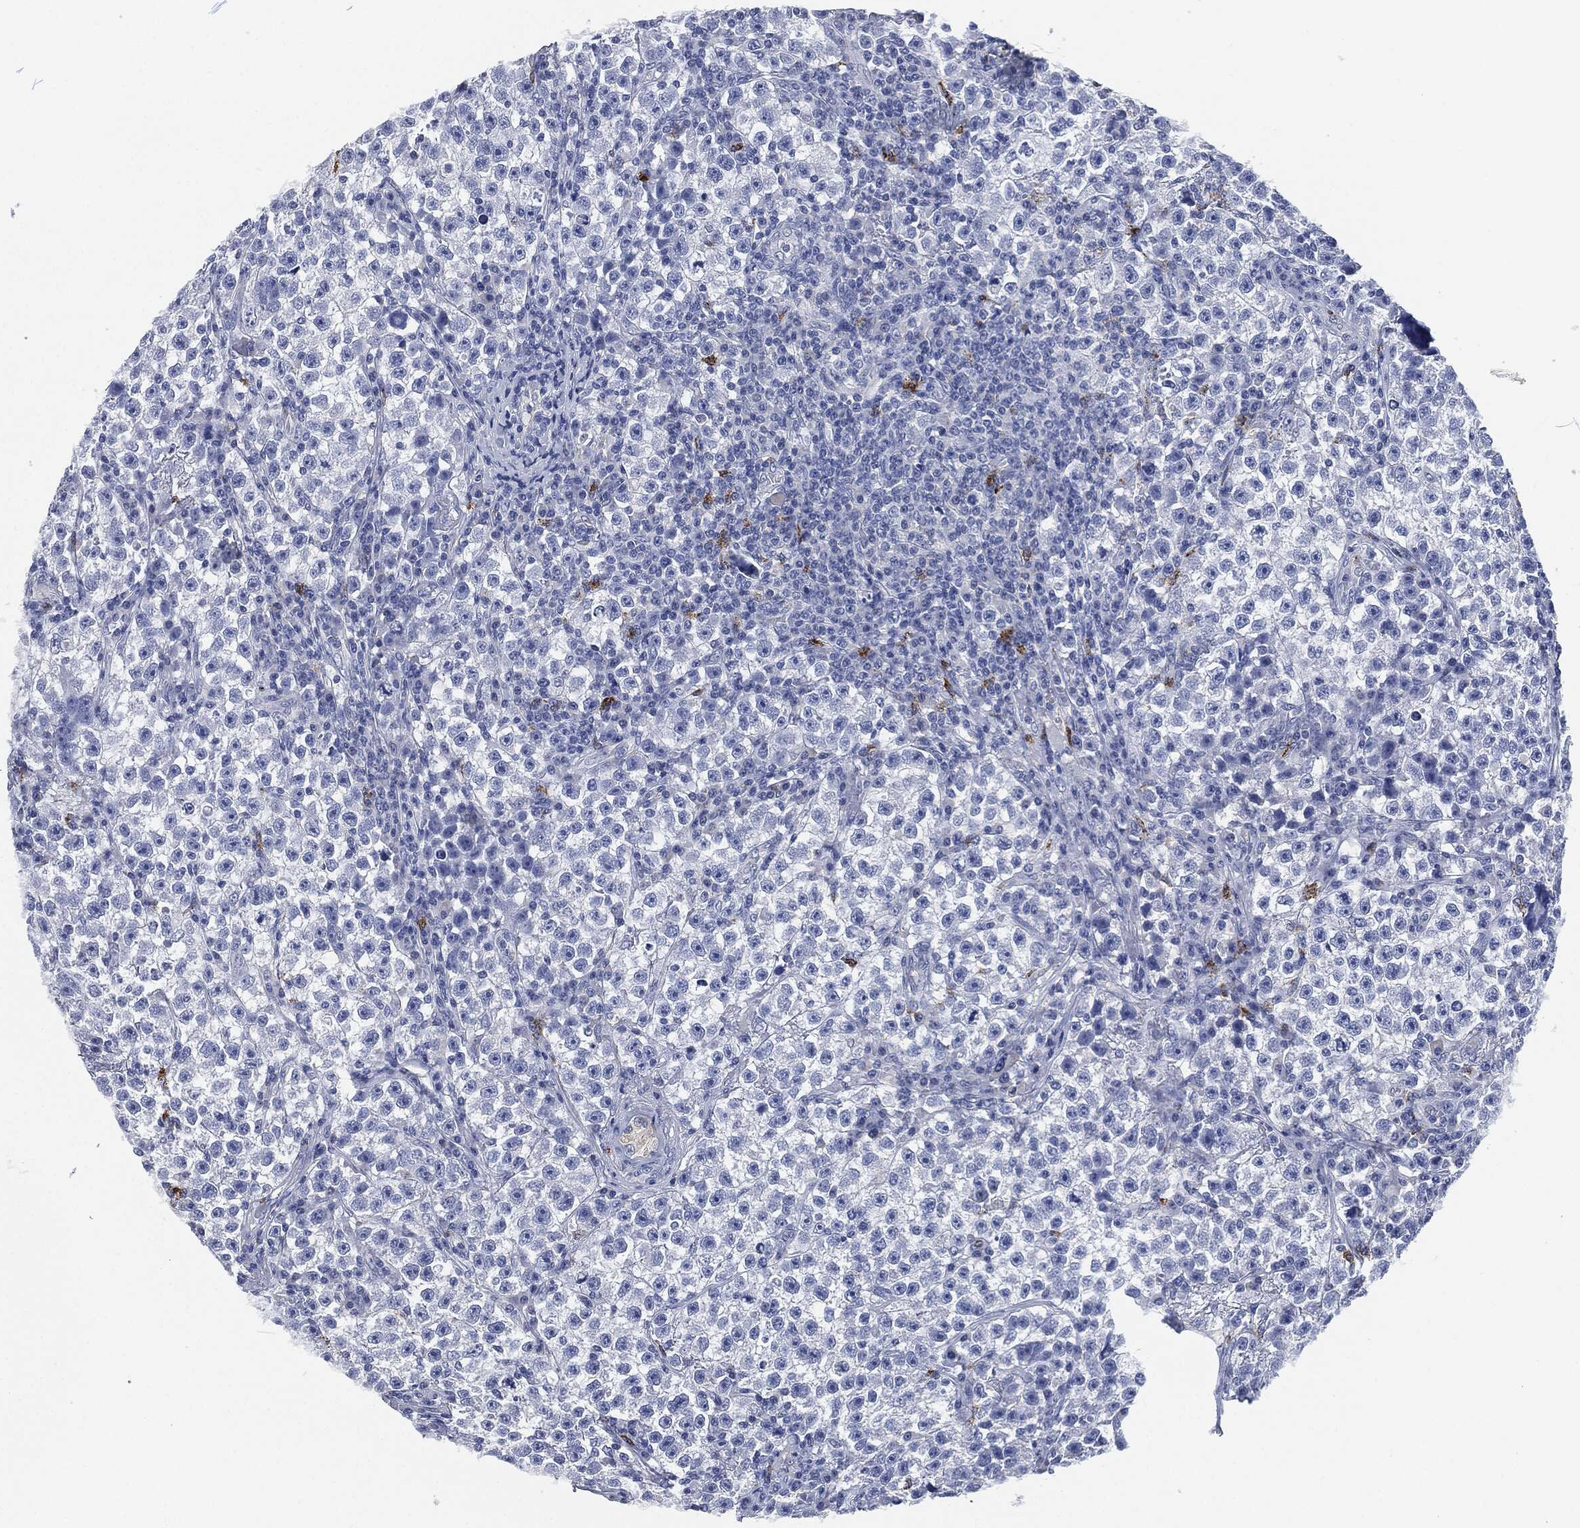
{"staining": {"intensity": "negative", "quantity": "none", "location": "none"}, "tissue": "testis cancer", "cell_type": "Tumor cells", "image_type": "cancer", "snomed": [{"axis": "morphology", "description": "Seminoma, NOS"}, {"axis": "topography", "description": "Testis"}], "caption": "Immunohistochemistry of testis cancer (seminoma) demonstrates no positivity in tumor cells.", "gene": "MPO", "patient": {"sex": "male", "age": 22}}